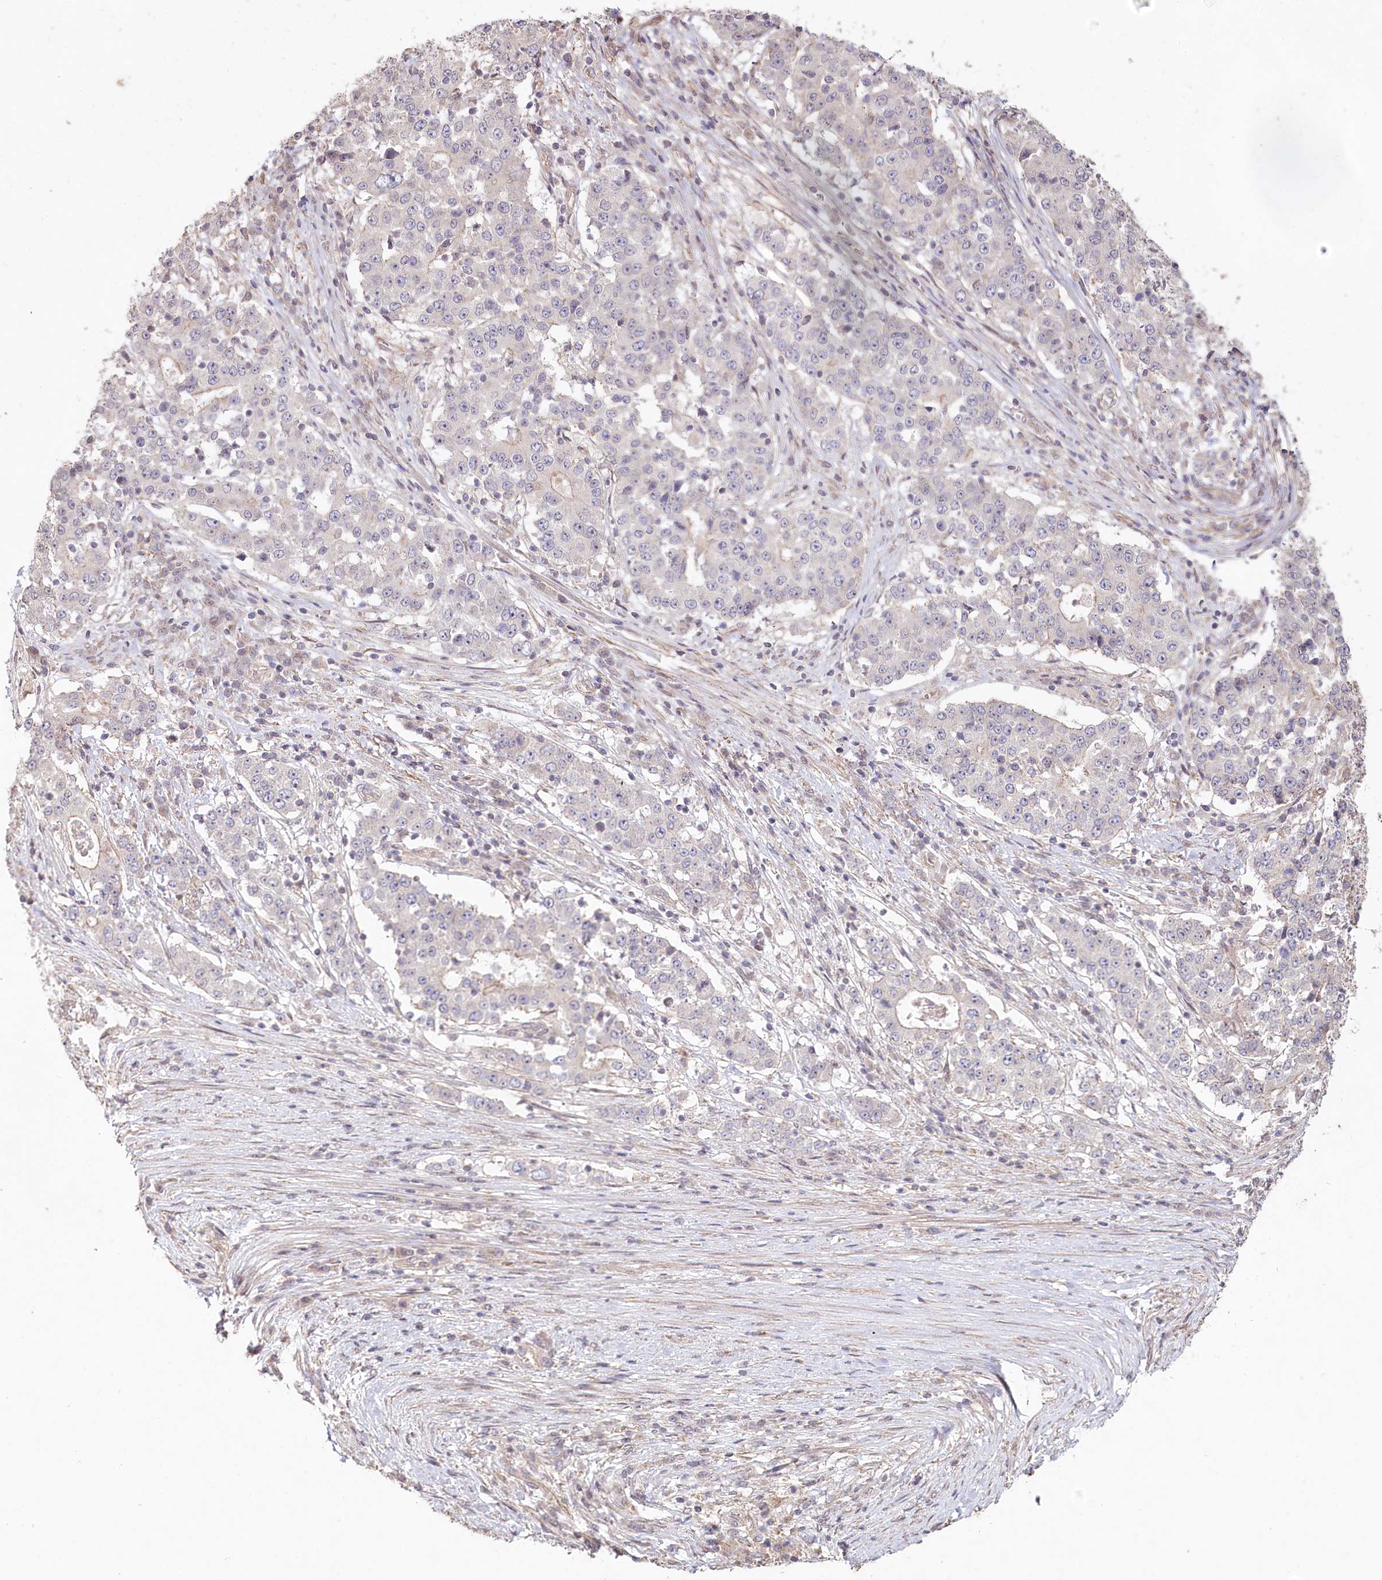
{"staining": {"intensity": "negative", "quantity": "none", "location": "none"}, "tissue": "stomach cancer", "cell_type": "Tumor cells", "image_type": "cancer", "snomed": [{"axis": "morphology", "description": "Adenocarcinoma, NOS"}, {"axis": "topography", "description": "Stomach"}], "caption": "Immunohistochemistry (IHC) histopathology image of stomach adenocarcinoma stained for a protein (brown), which exhibits no expression in tumor cells.", "gene": "TCHP", "patient": {"sex": "male", "age": 59}}